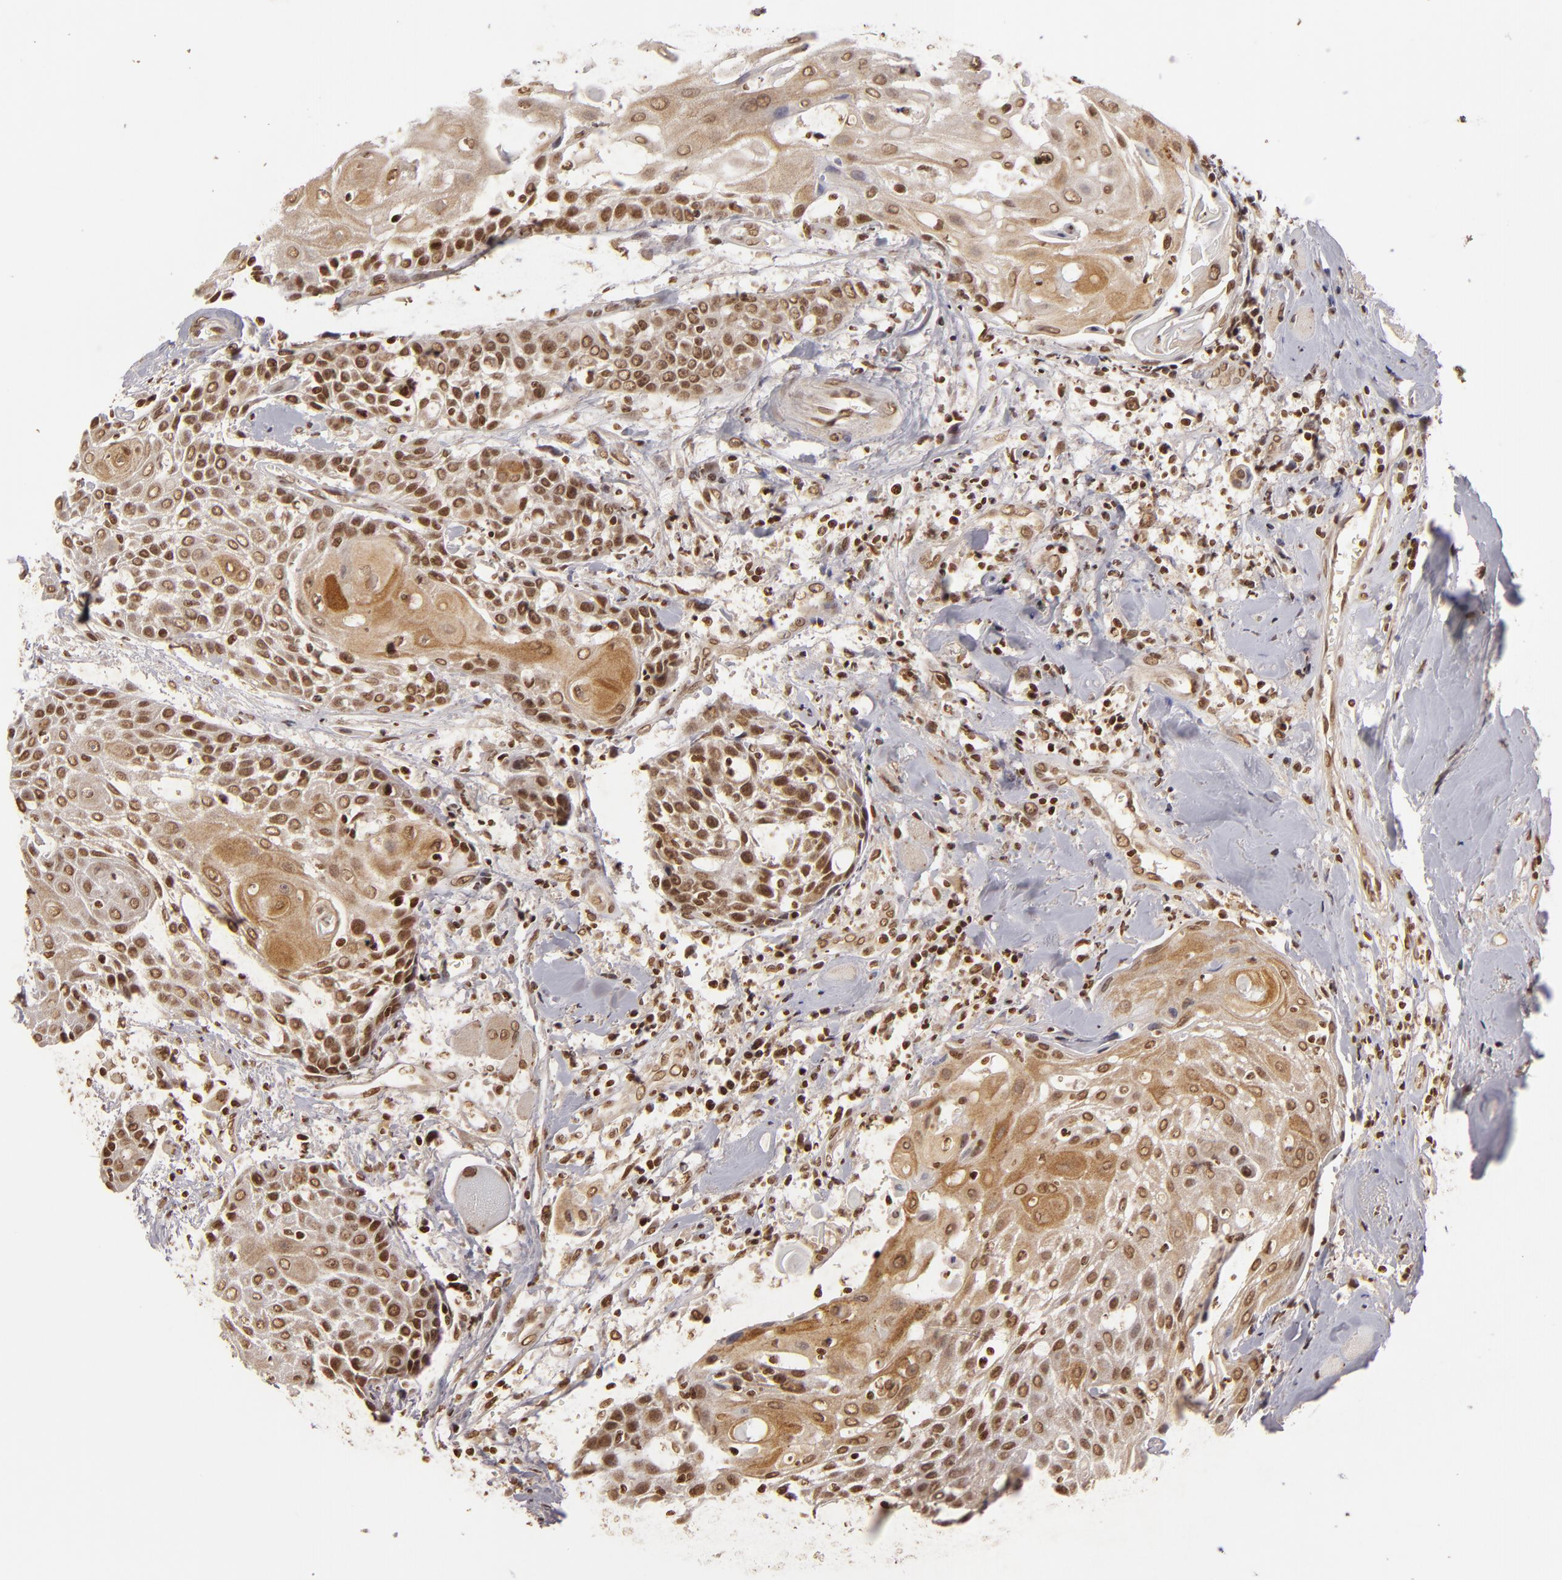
{"staining": {"intensity": "moderate", "quantity": "25%-75%", "location": "cytoplasmic/membranous,nuclear"}, "tissue": "head and neck cancer", "cell_type": "Tumor cells", "image_type": "cancer", "snomed": [{"axis": "morphology", "description": "Squamous cell carcinoma, NOS"}, {"axis": "topography", "description": "Oral tissue"}, {"axis": "topography", "description": "Head-Neck"}], "caption": "This image displays immunohistochemistry (IHC) staining of squamous cell carcinoma (head and neck), with medium moderate cytoplasmic/membranous and nuclear staining in approximately 25%-75% of tumor cells.", "gene": "CUL3", "patient": {"sex": "female", "age": 82}}